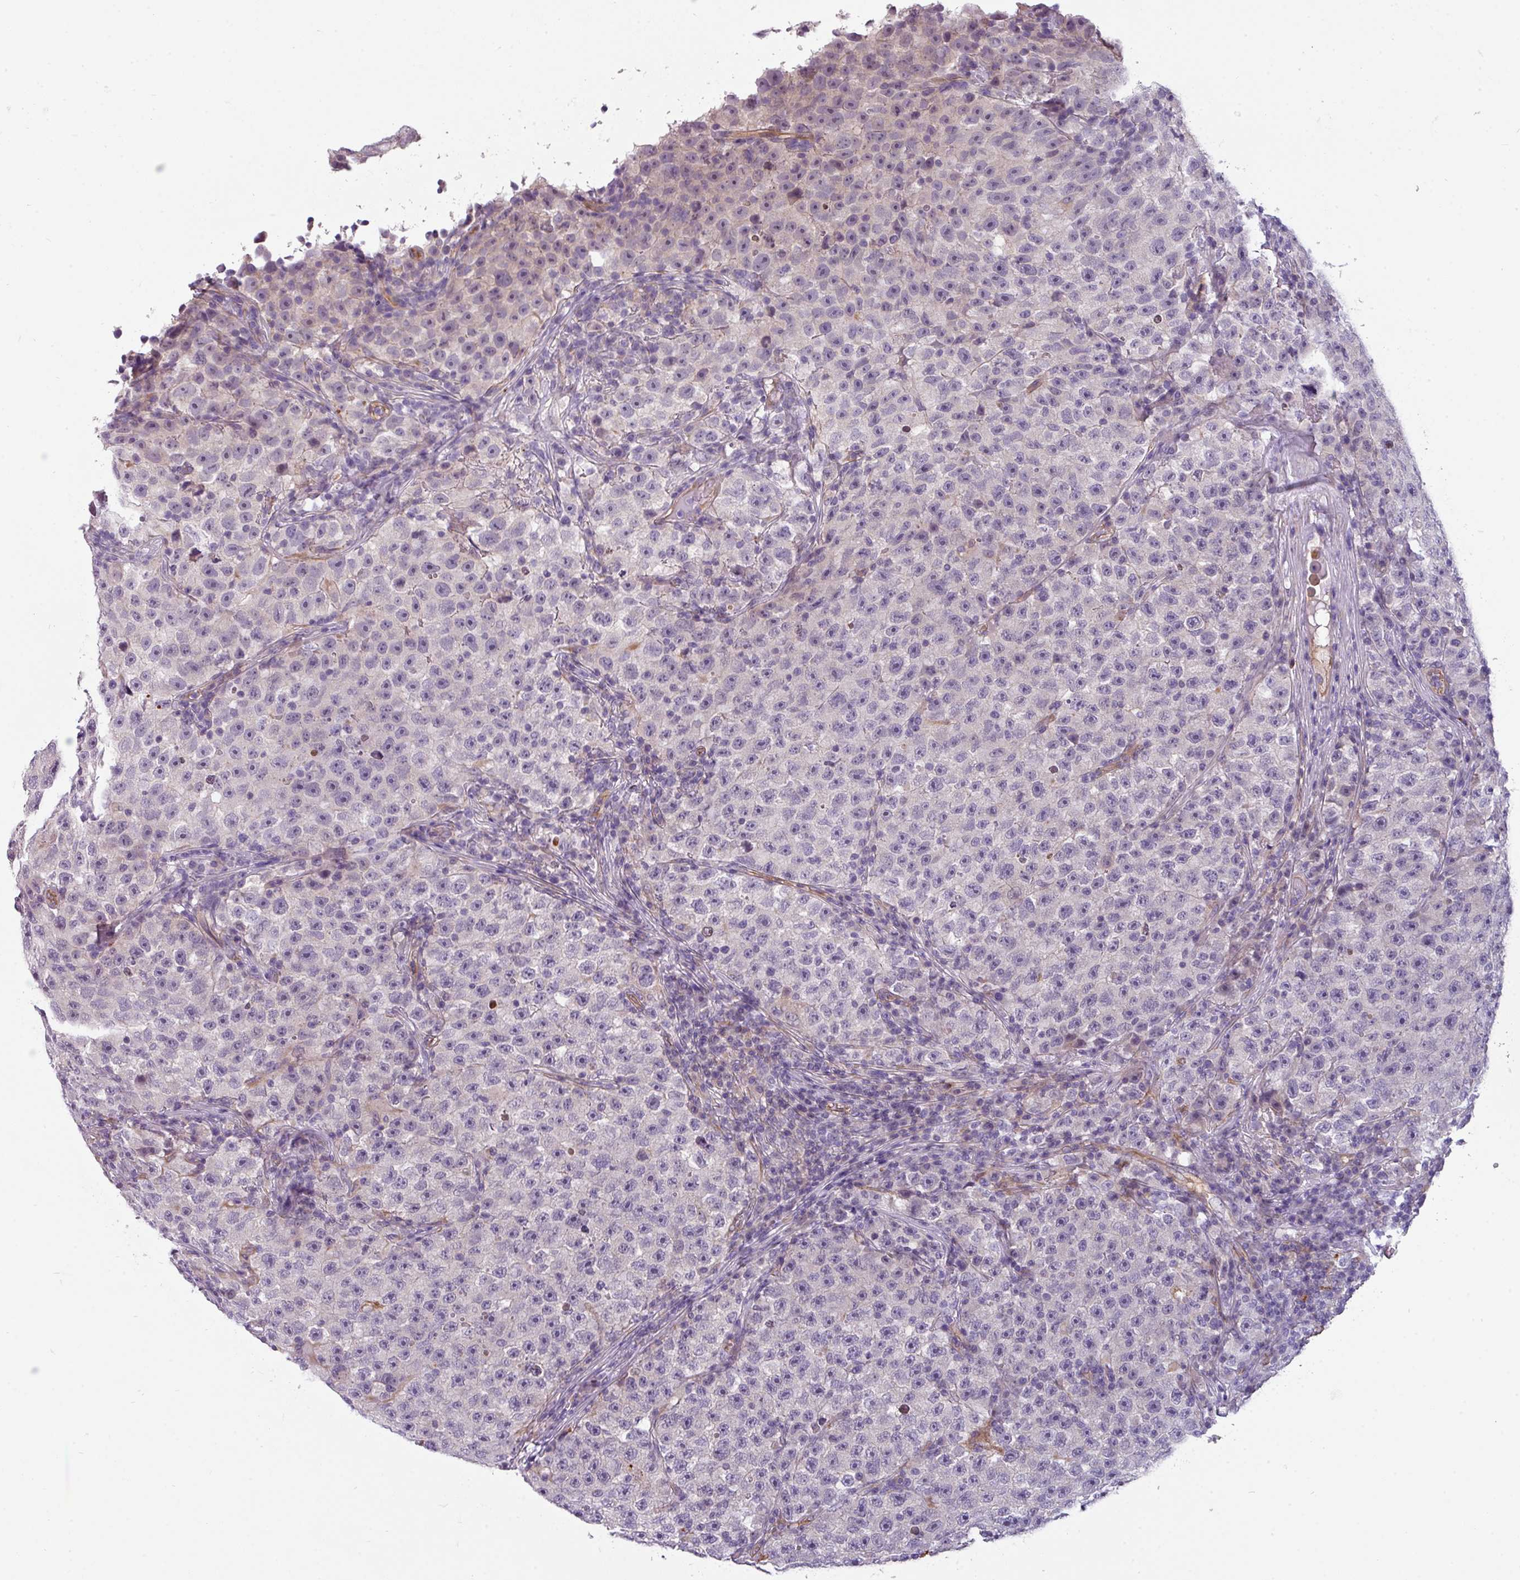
{"staining": {"intensity": "negative", "quantity": "none", "location": "none"}, "tissue": "testis cancer", "cell_type": "Tumor cells", "image_type": "cancer", "snomed": [{"axis": "morphology", "description": "Seminoma, NOS"}, {"axis": "topography", "description": "Testis"}], "caption": "DAB (3,3'-diaminobenzidine) immunohistochemical staining of testis cancer reveals no significant positivity in tumor cells. Nuclei are stained in blue.", "gene": "BUD23", "patient": {"sex": "male", "age": 22}}